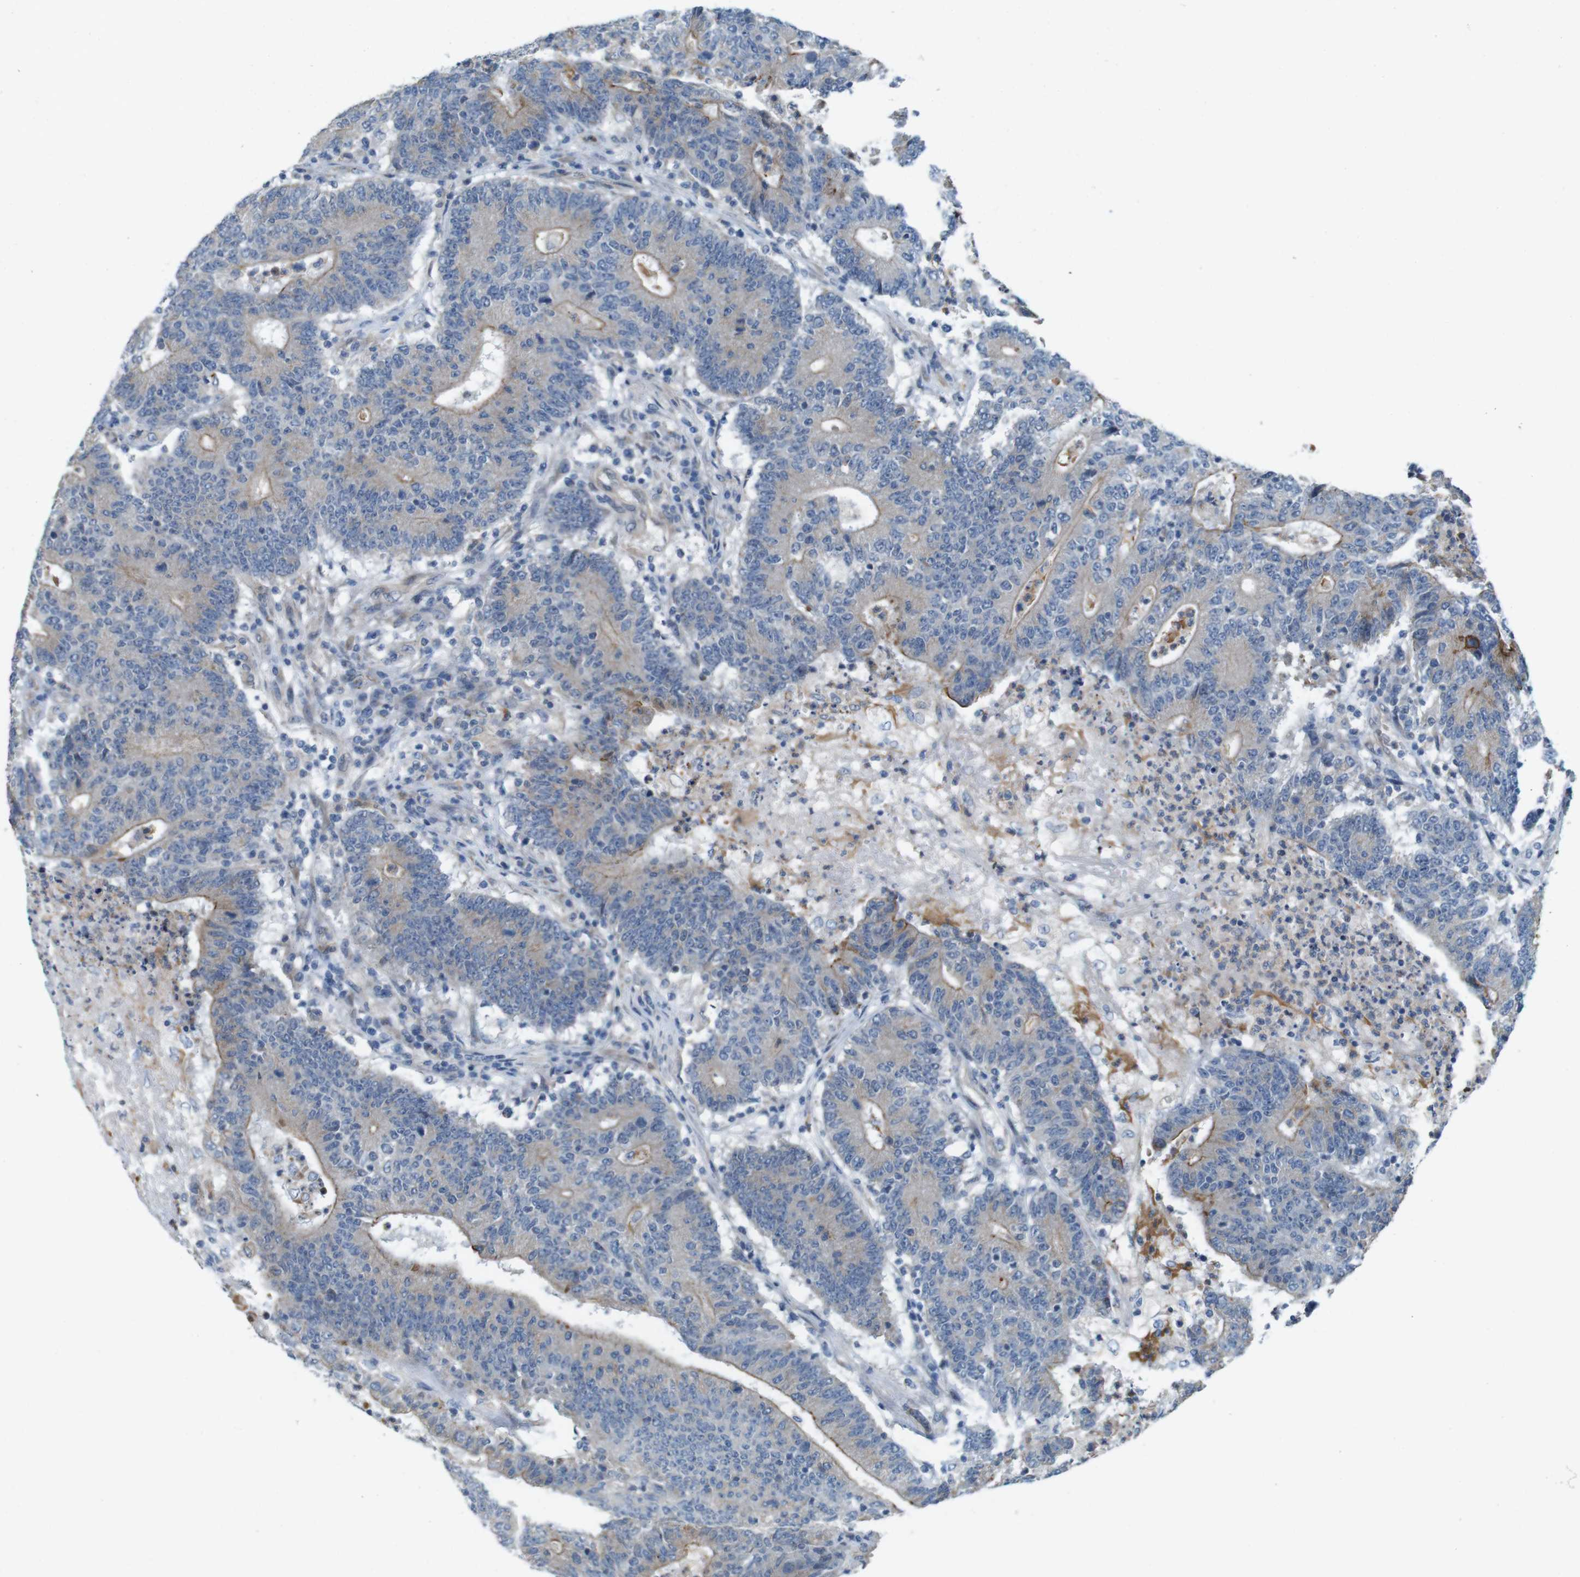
{"staining": {"intensity": "weak", "quantity": ">75%", "location": "cytoplasmic/membranous"}, "tissue": "colorectal cancer", "cell_type": "Tumor cells", "image_type": "cancer", "snomed": [{"axis": "morphology", "description": "Normal tissue, NOS"}, {"axis": "morphology", "description": "Adenocarcinoma, NOS"}, {"axis": "topography", "description": "Colon"}], "caption": "Immunohistochemistry photomicrograph of human colorectal cancer (adenocarcinoma) stained for a protein (brown), which reveals low levels of weak cytoplasmic/membranous staining in about >75% of tumor cells.", "gene": "SKI", "patient": {"sex": "female", "age": 75}}